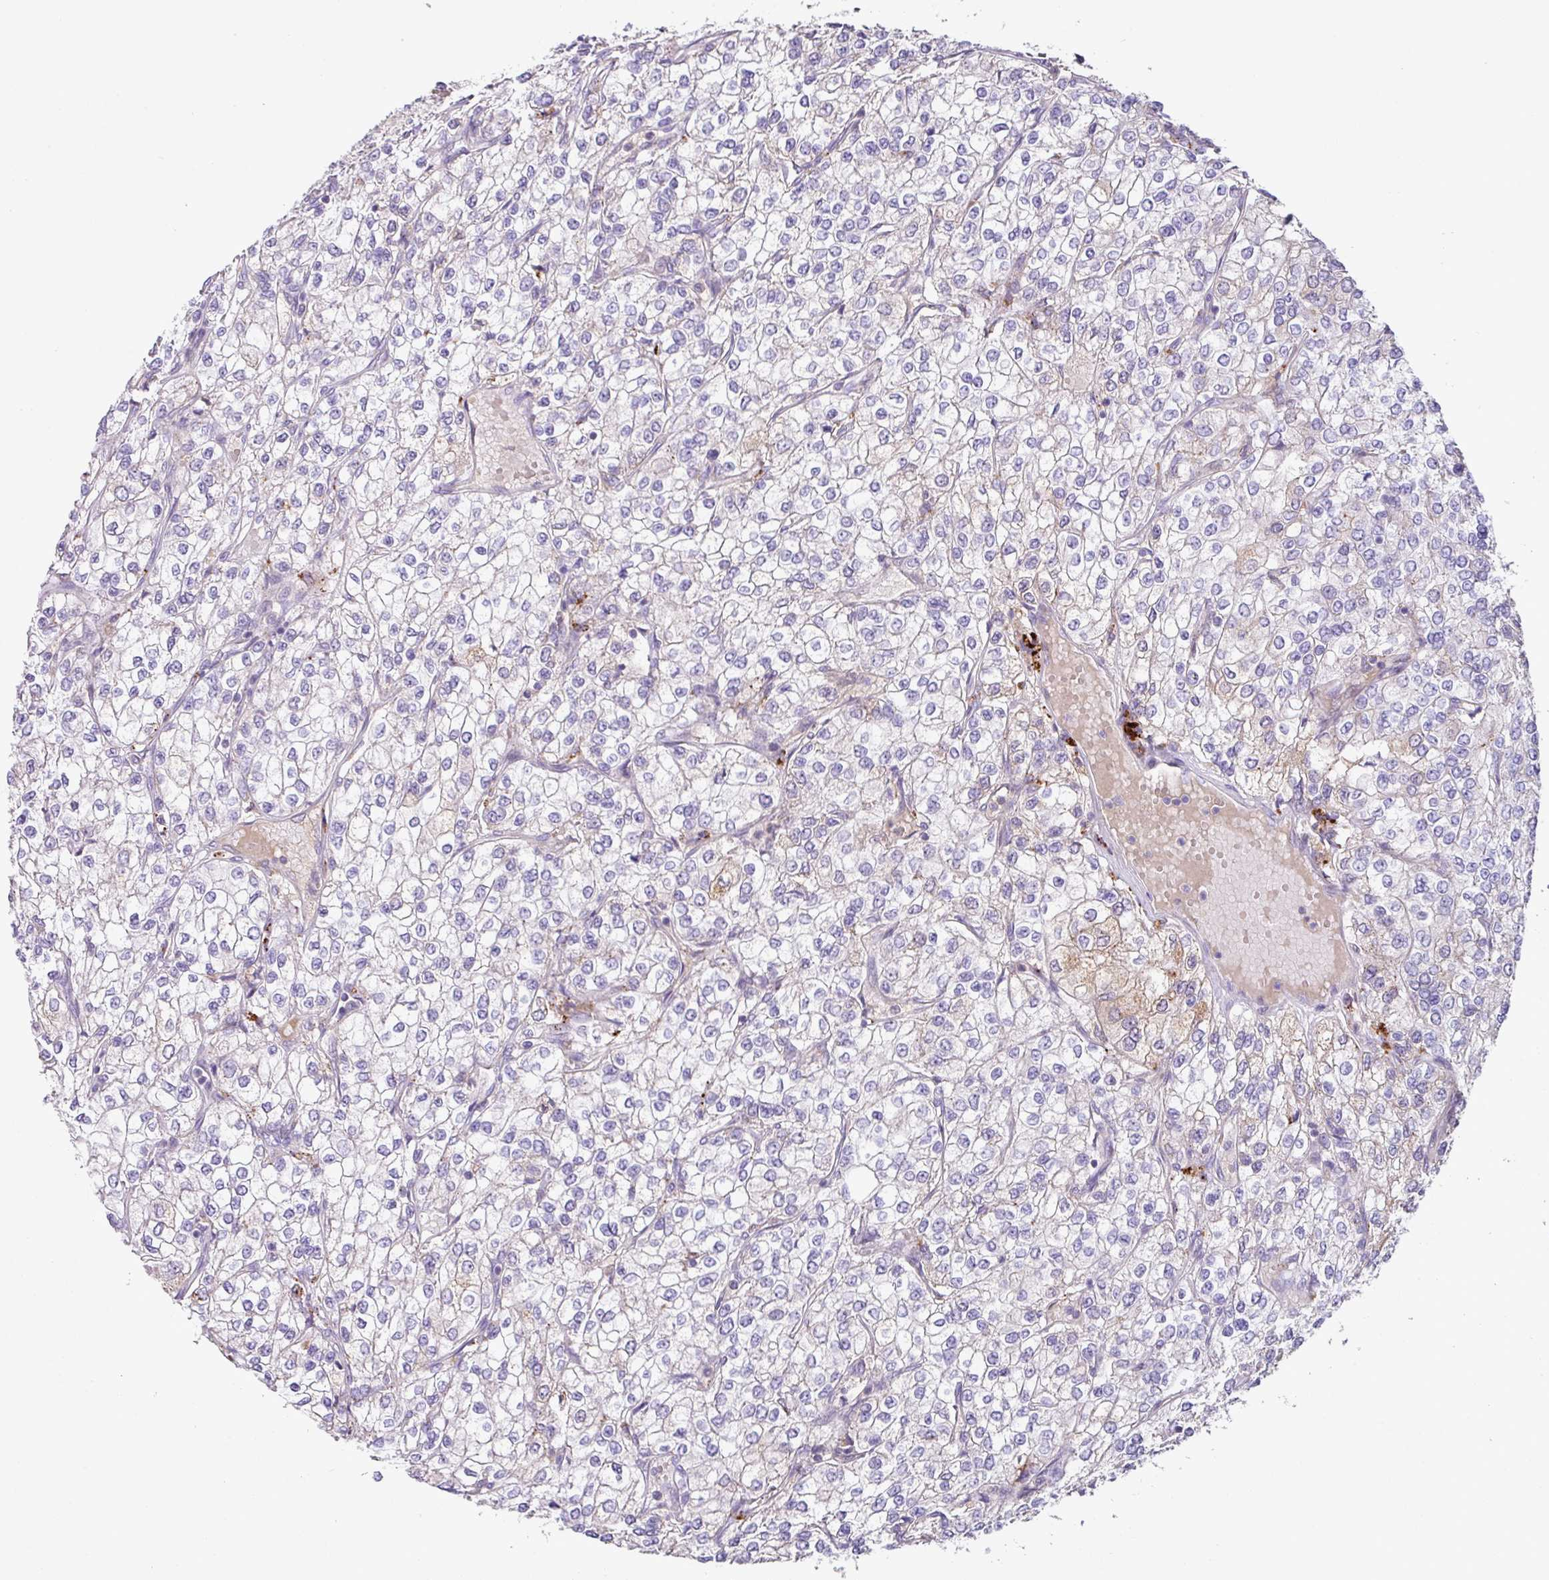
{"staining": {"intensity": "negative", "quantity": "none", "location": "none"}, "tissue": "renal cancer", "cell_type": "Tumor cells", "image_type": "cancer", "snomed": [{"axis": "morphology", "description": "Adenocarcinoma, NOS"}, {"axis": "topography", "description": "Kidney"}], "caption": "IHC histopathology image of human renal cancer stained for a protein (brown), which displays no positivity in tumor cells.", "gene": "PLEKHH3", "patient": {"sex": "male", "age": 80}}